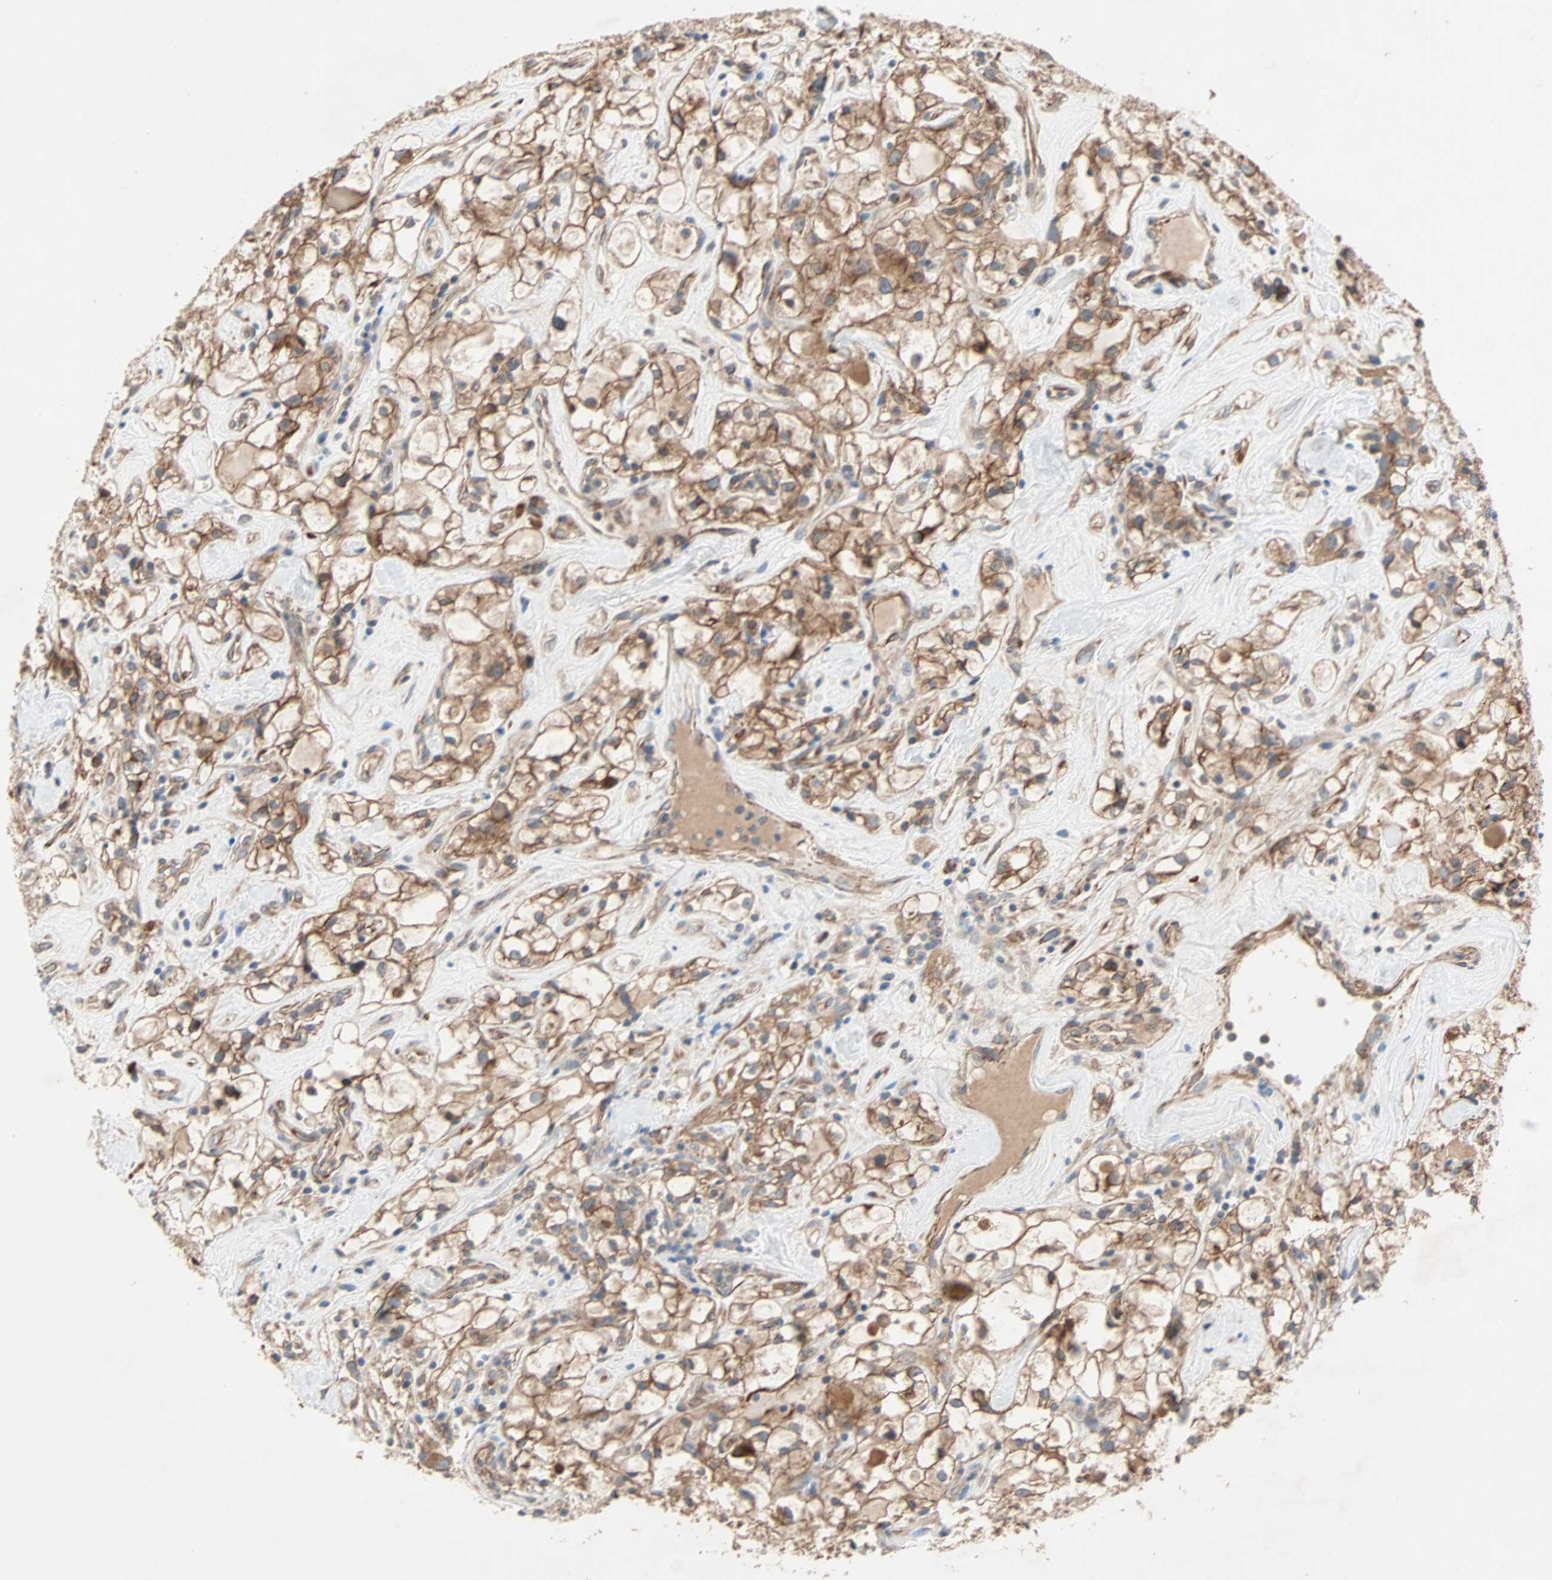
{"staining": {"intensity": "moderate", "quantity": ">75%", "location": "cytoplasmic/membranous"}, "tissue": "renal cancer", "cell_type": "Tumor cells", "image_type": "cancer", "snomed": [{"axis": "morphology", "description": "Adenocarcinoma, NOS"}, {"axis": "topography", "description": "Kidney"}], "caption": "There is medium levels of moderate cytoplasmic/membranous expression in tumor cells of renal cancer (adenocarcinoma), as demonstrated by immunohistochemical staining (brown color).", "gene": "XYLT1", "patient": {"sex": "female", "age": 60}}